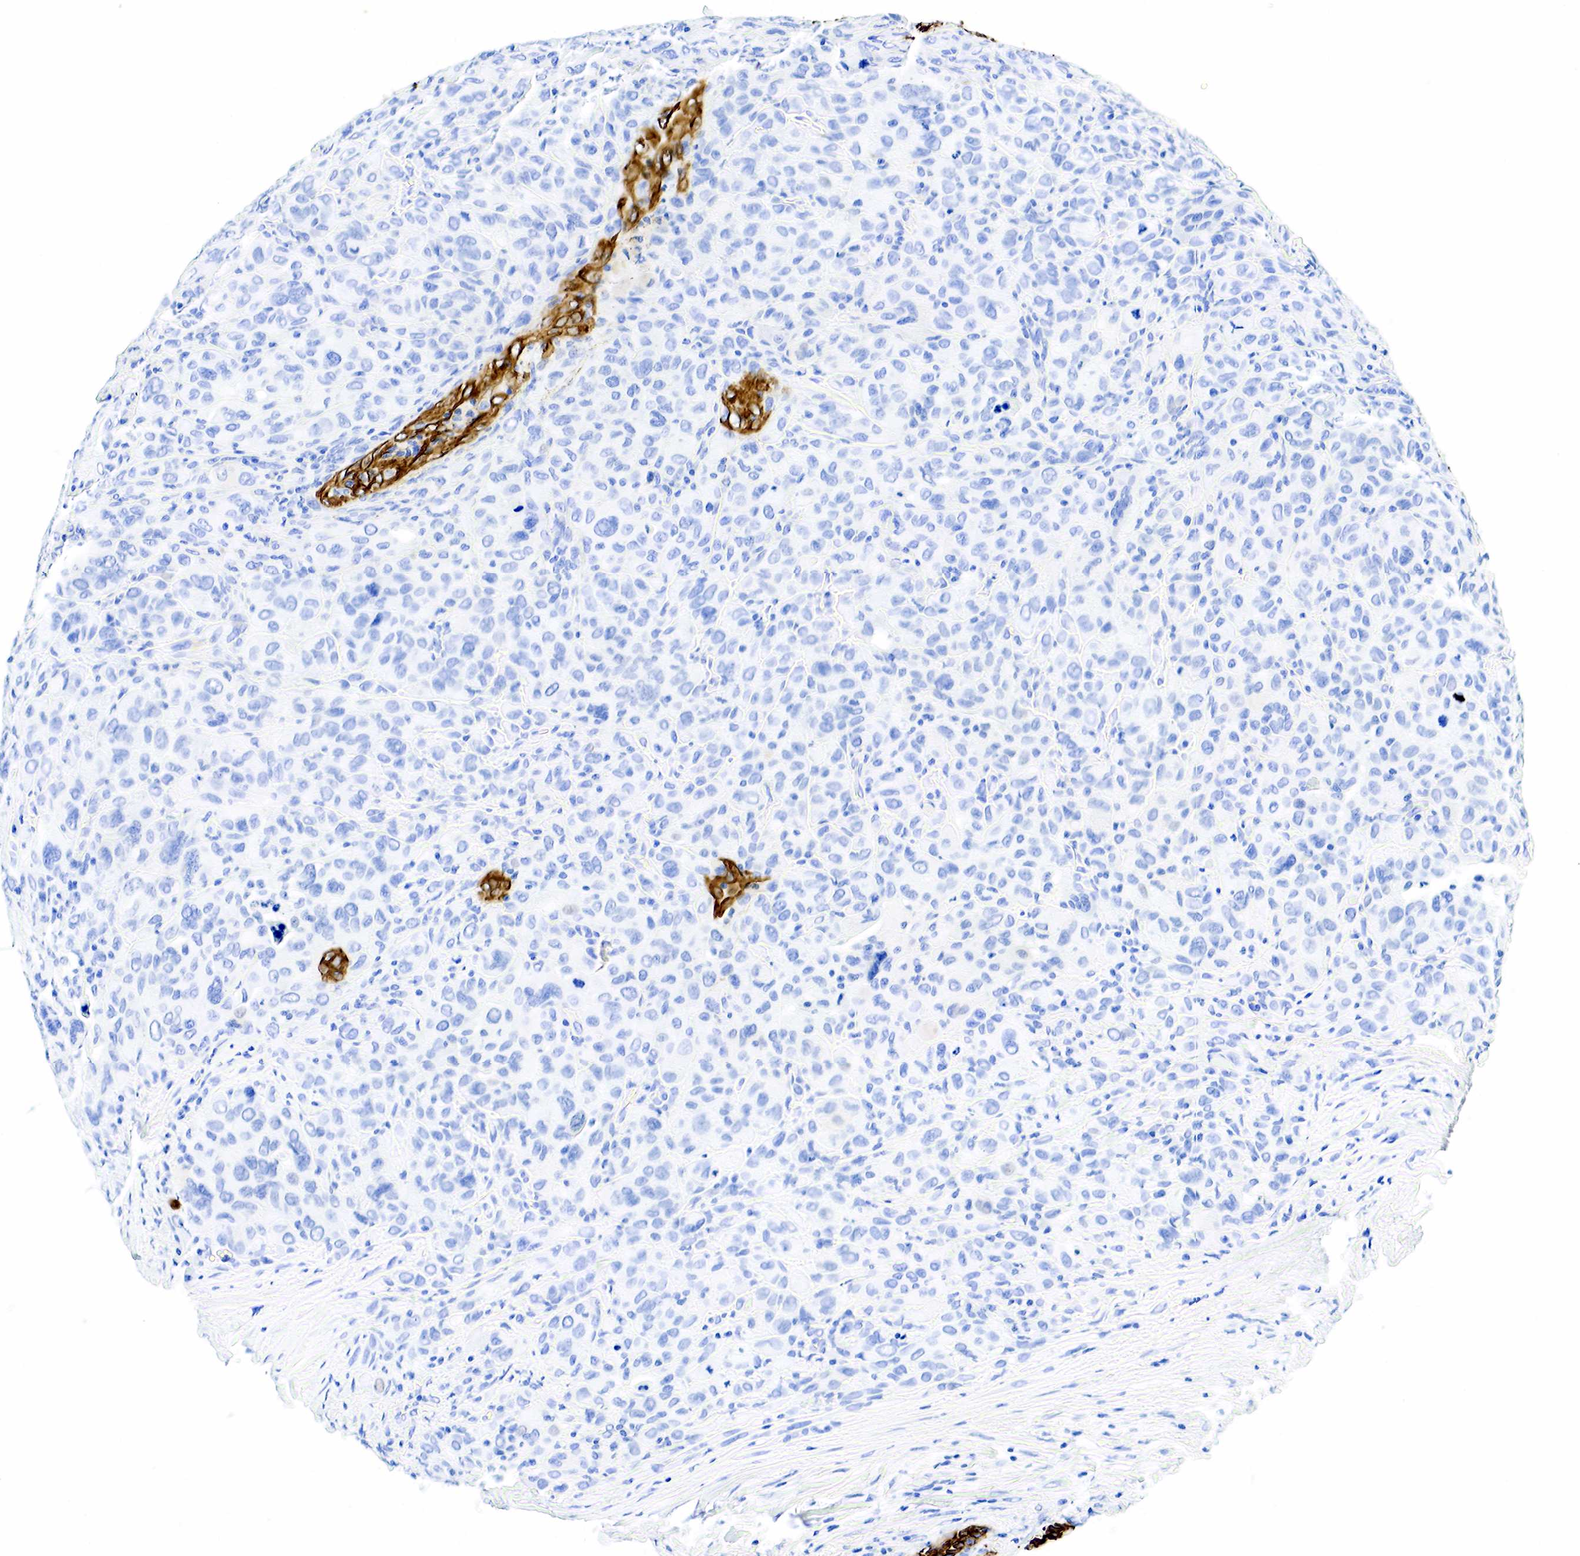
{"staining": {"intensity": "strong", "quantity": "<25%", "location": "cytoplasmic/membranous"}, "tissue": "melanoma", "cell_type": "Tumor cells", "image_type": "cancer", "snomed": [{"axis": "morphology", "description": "Malignant melanoma, Metastatic site"}, {"axis": "topography", "description": "Skin"}], "caption": "An immunohistochemistry micrograph of neoplastic tissue is shown. Protein staining in brown shows strong cytoplasmic/membranous positivity in malignant melanoma (metastatic site) within tumor cells.", "gene": "KRT7", "patient": {"sex": "male", "age": 32}}